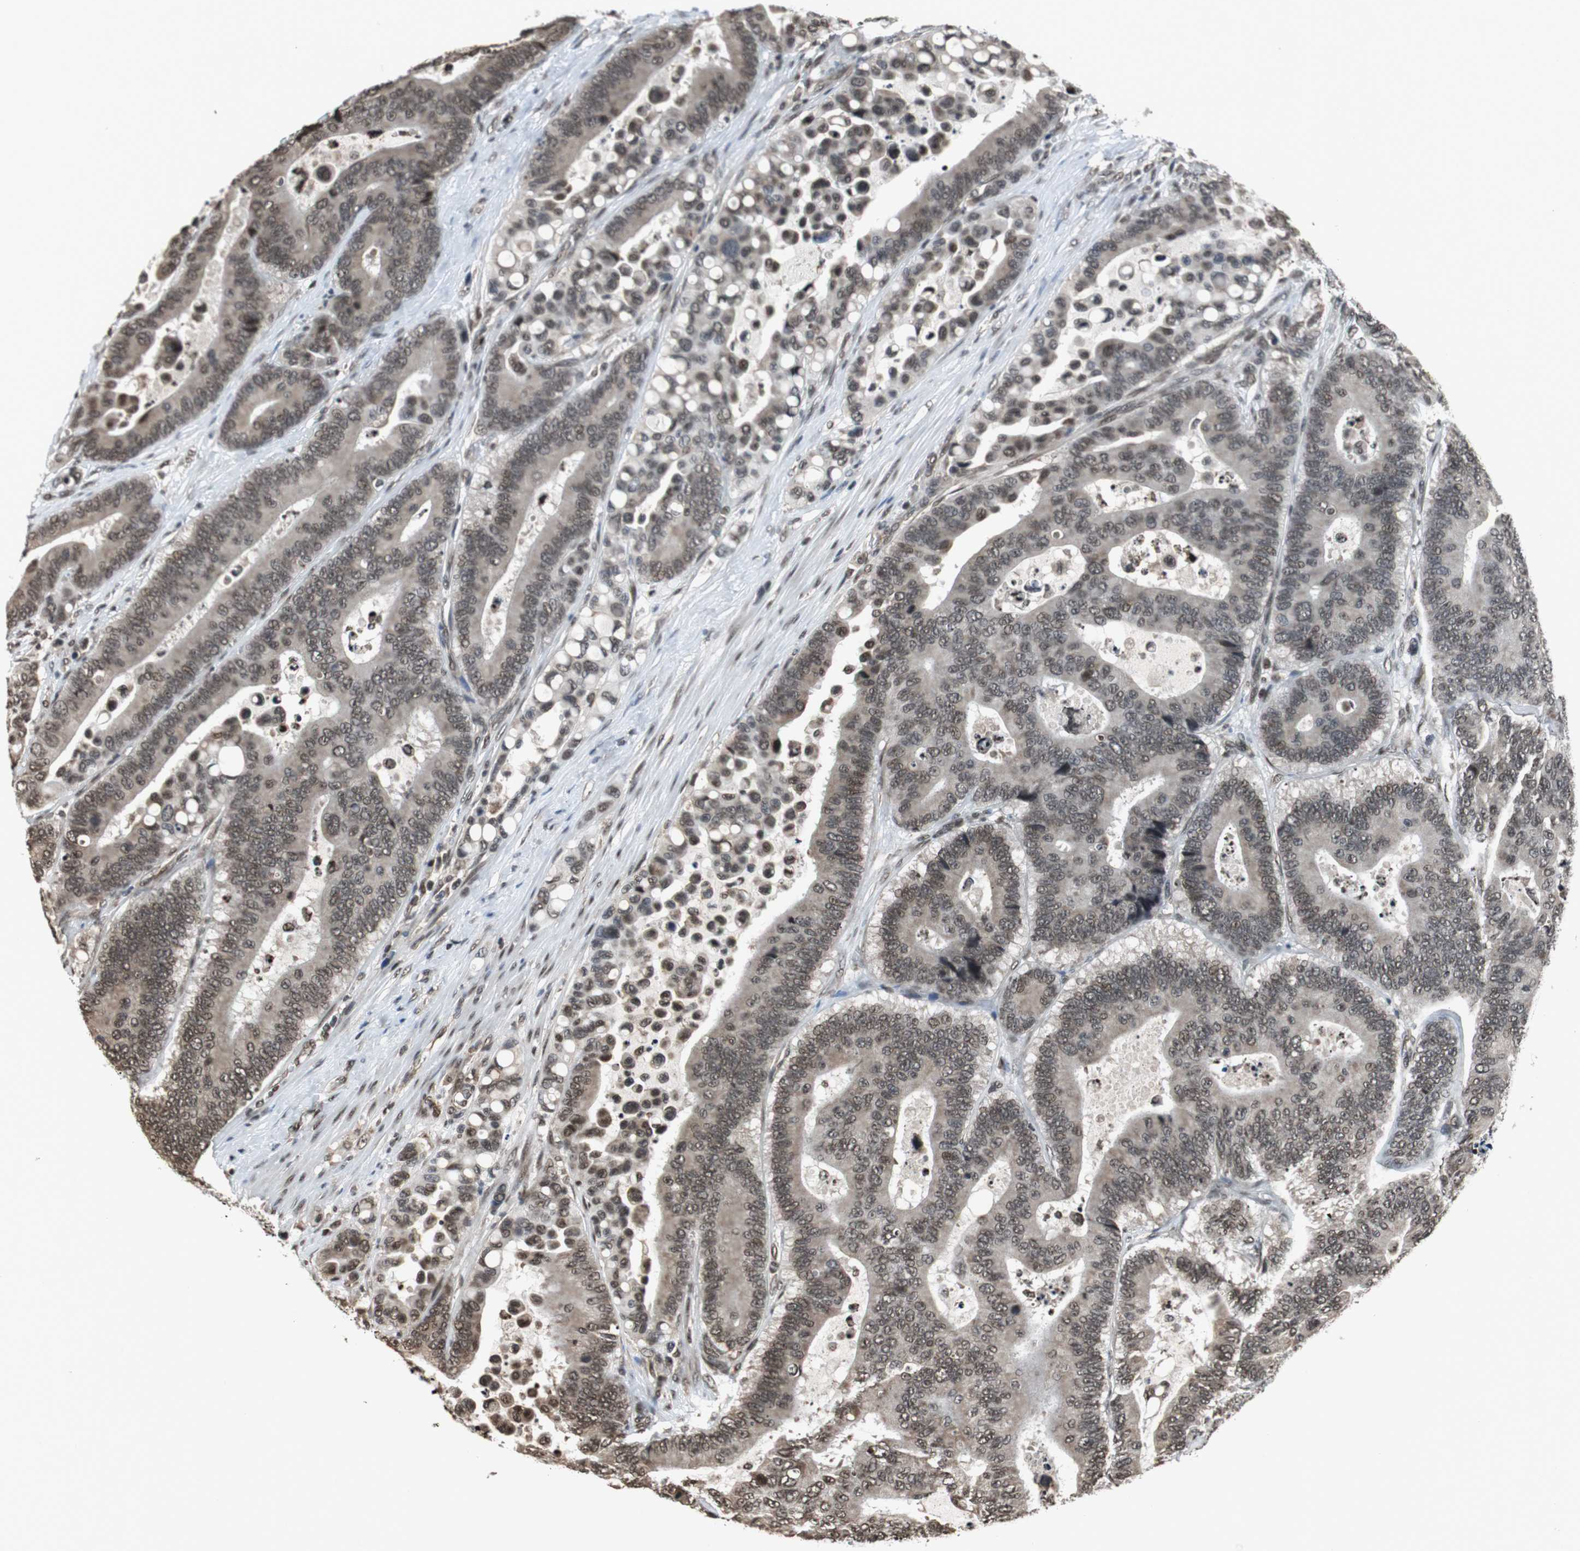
{"staining": {"intensity": "moderate", "quantity": ">75%", "location": "nuclear"}, "tissue": "colorectal cancer", "cell_type": "Tumor cells", "image_type": "cancer", "snomed": [{"axis": "morphology", "description": "Normal tissue, NOS"}, {"axis": "morphology", "description": "Adenocarcinoma, NOS"}, {"axis": "topography", "description": "Colon"}], "caption": "Immunohistochemistry (IHC) photomicrograph of neoplastic tissue: human colorectal cancer (adenocarcinoma) stained using immunohistochemistry (IHC) shows medium levels of moderate protein expression localized specifically in the nuclear of tumor cells, appearing as a nuclear brown color.", "gene": "REST", "patient": {"sex": "male", "age": 82}}